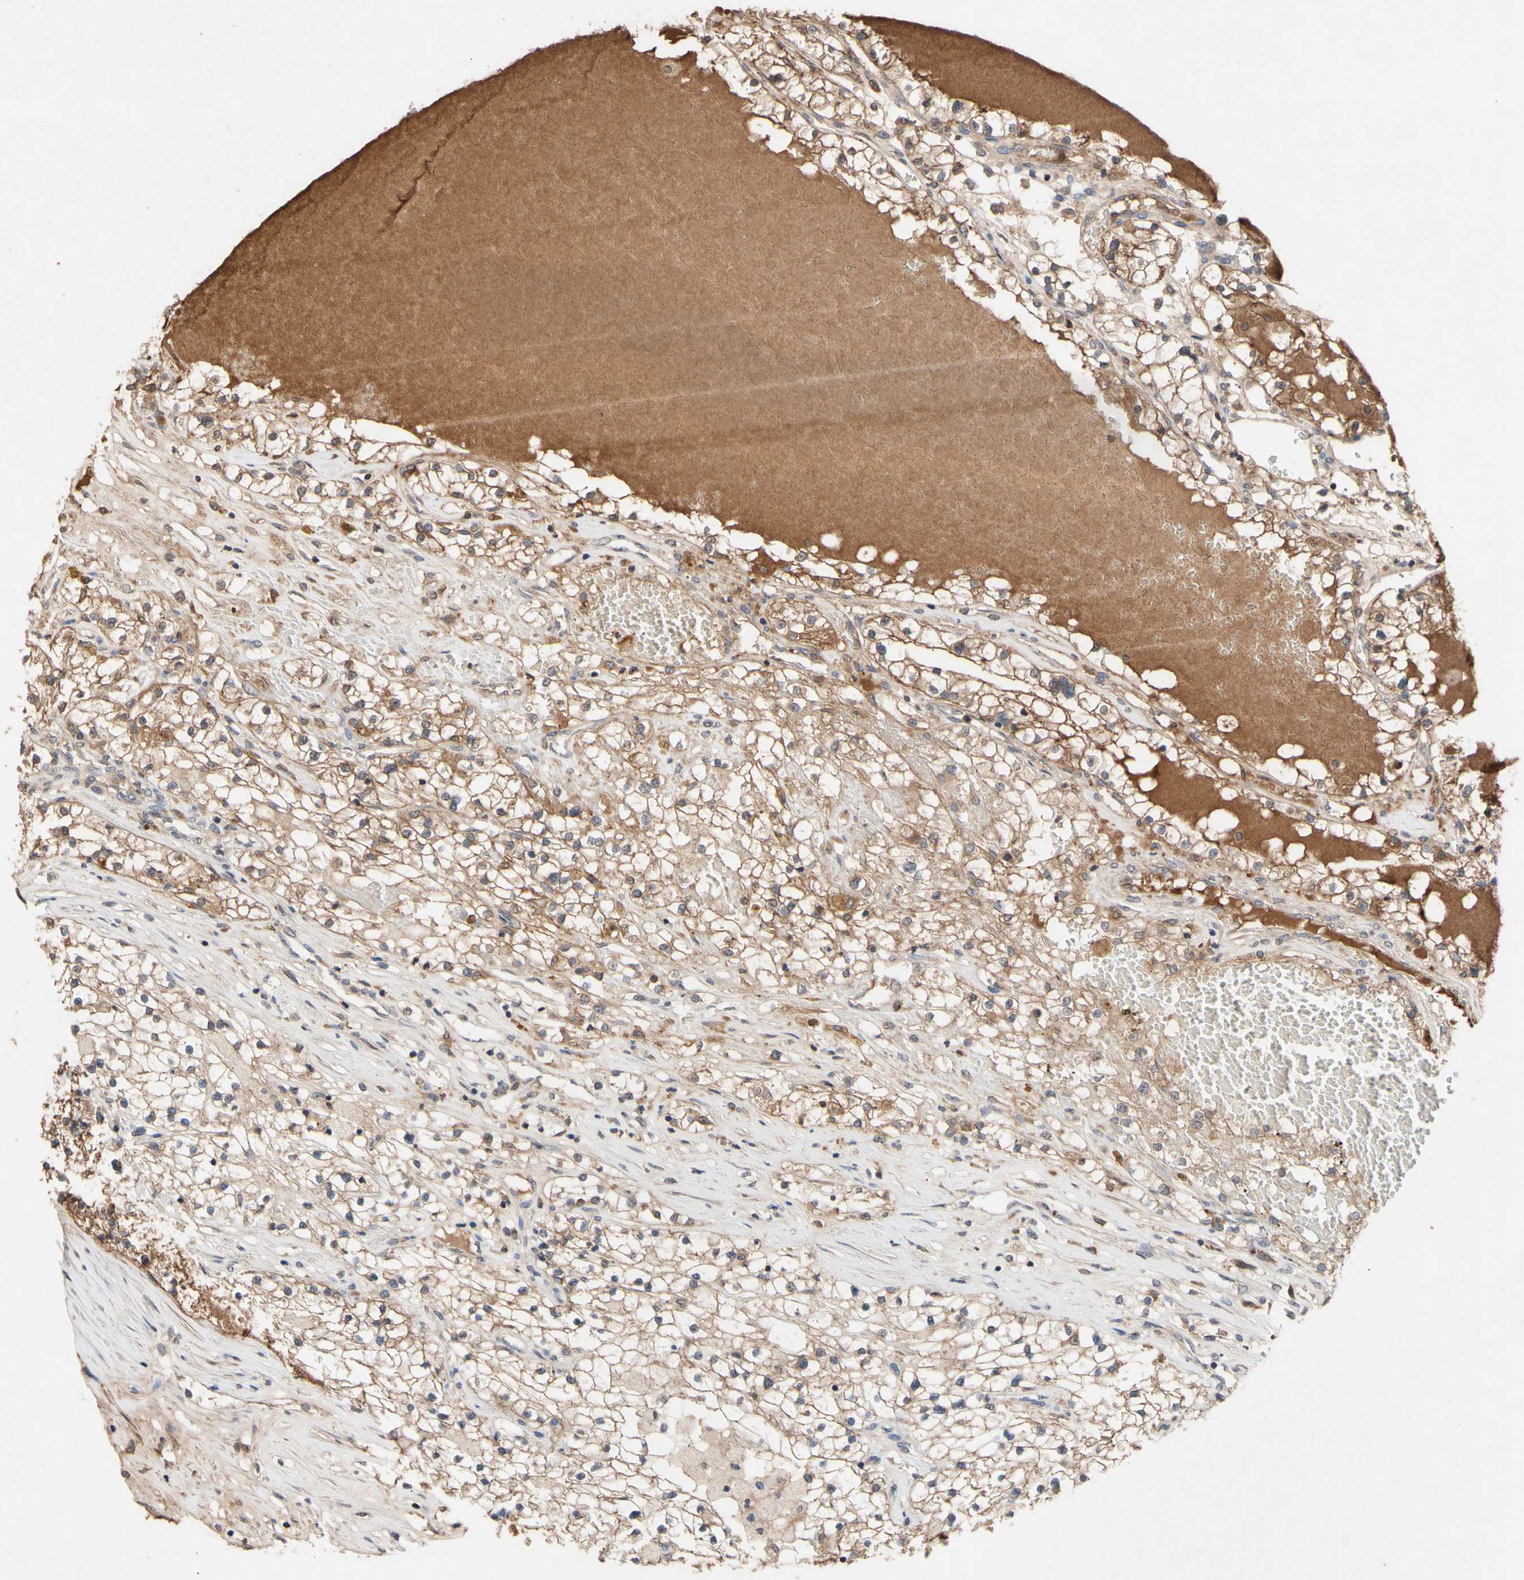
{"staining": {"intensity": "moderate", "quantity": ">75%", "location": "cytoplasmic/membranous"}, "tissue": "renal cancer", "cell_type": "Tumor cells", "image_type": "cancer", "snomed": [{"axis": "morphology", "description": "Adenocarcinoma, NOS"}, {"axis": "topography", "description": "Kidney"}], "caption": "High-magnification brightfield microscopy of adenocarcinoma (renal) stained with DAB (3,3'-diaminobenzidine) (brown) and counterstained with hematoxylin (blue). tumor cells exhibit moderate cytoplasmic/membranous positivity is seen in about>75% of cells.", "gene": "NECTIN3", "patient": {"sex": "male", "age": 68}}